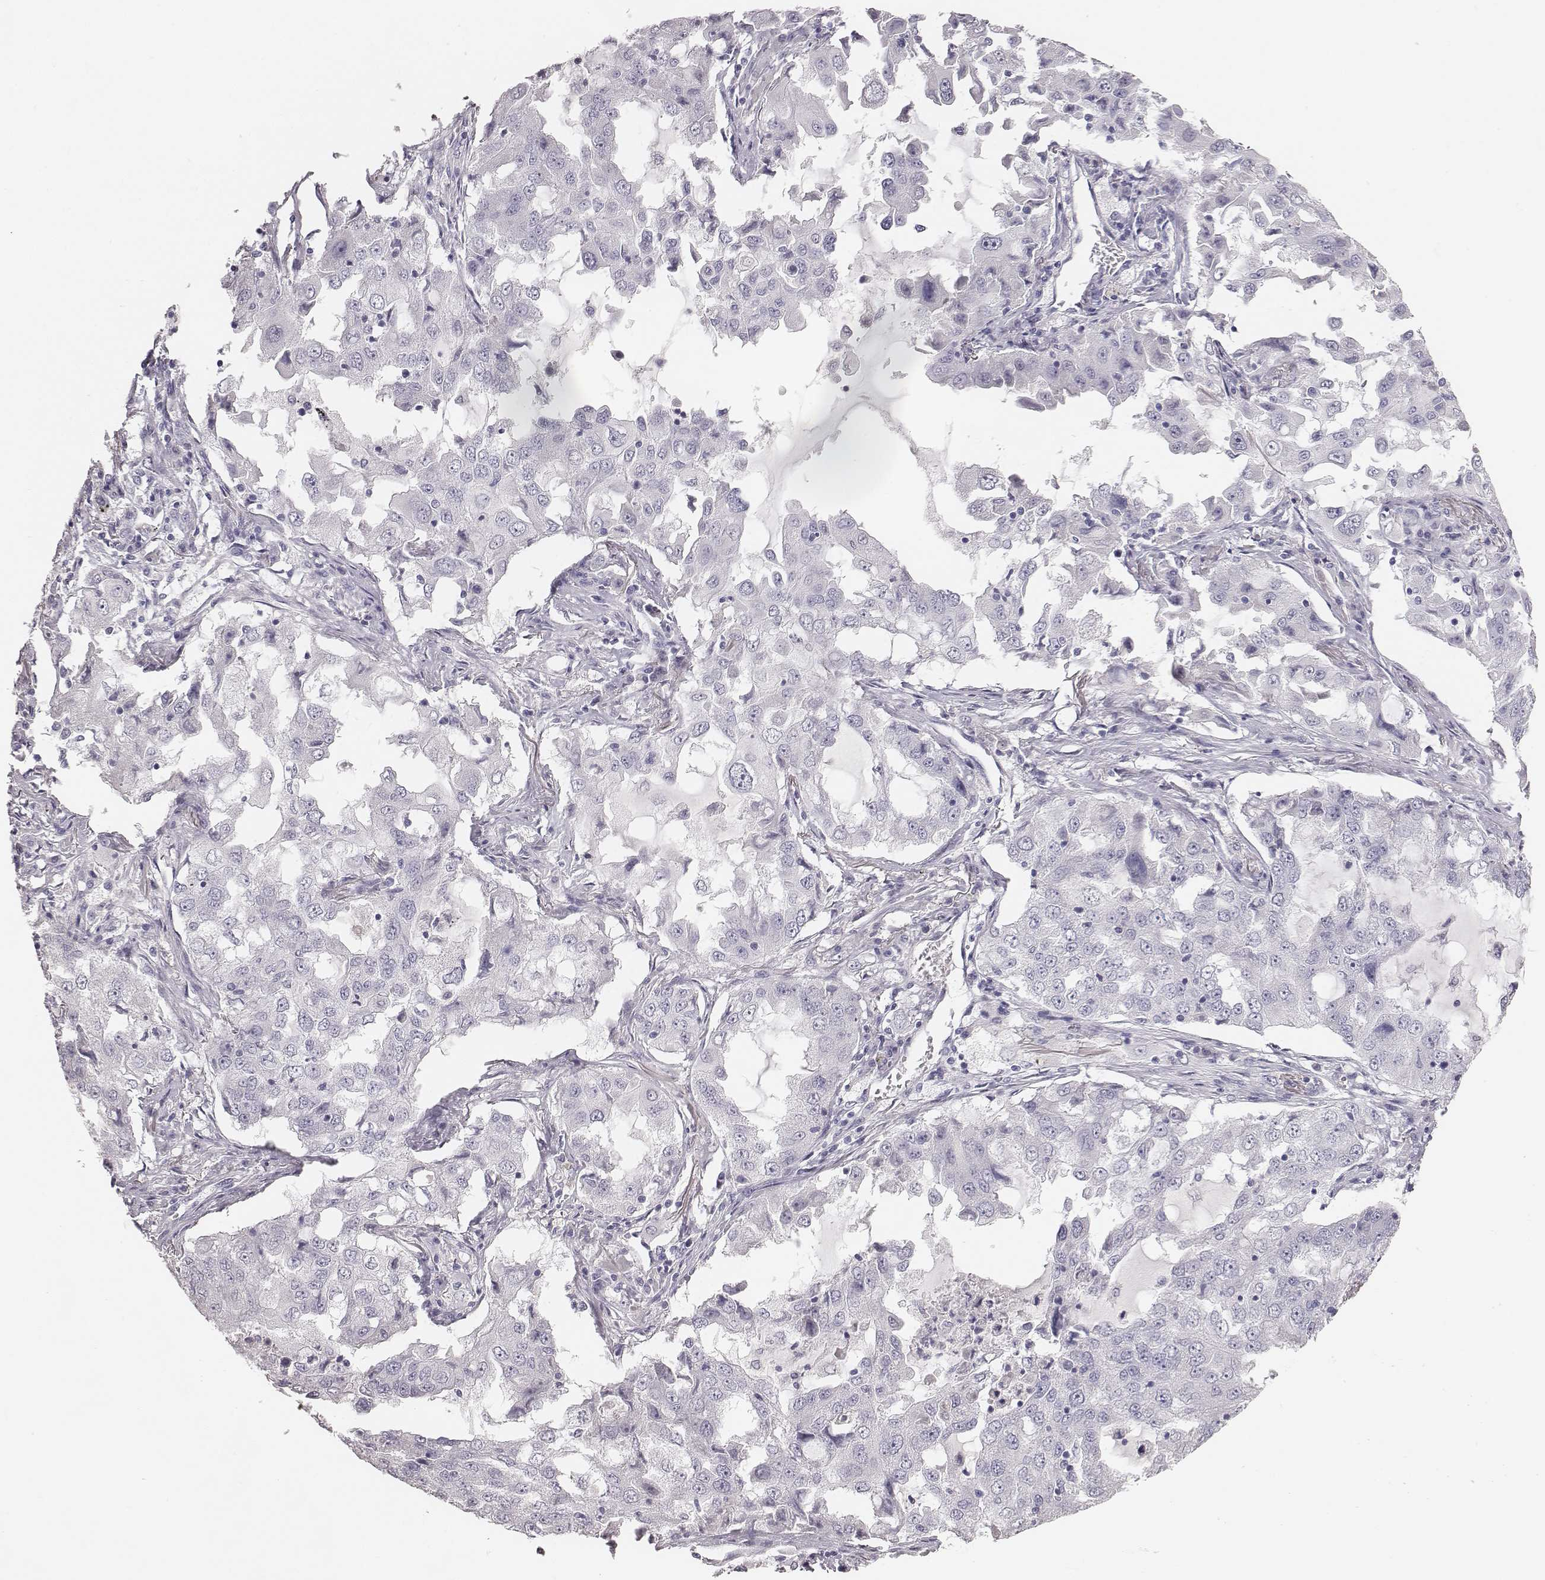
{"staining": {"intensity": "negative", "quantity": "none", "location": "none"}, "tissue": "lung cancer", "cell_type": "Tumor cells", "image_type": "cancer", "snomed": [{"axis": "morphology", "description": "Adenocarcinoma, NOS"}, {"axis": "topography", "description": "Lung"}], "caption": "Tumor cells are negative for protein expression in human lung adenocarcinoma. (DAB immunohistochemistry (IHC) visualized using brightfield microscopy, high magnification).", "gene": "MYH6", "patient": {"sex": "female", "age": 61}}